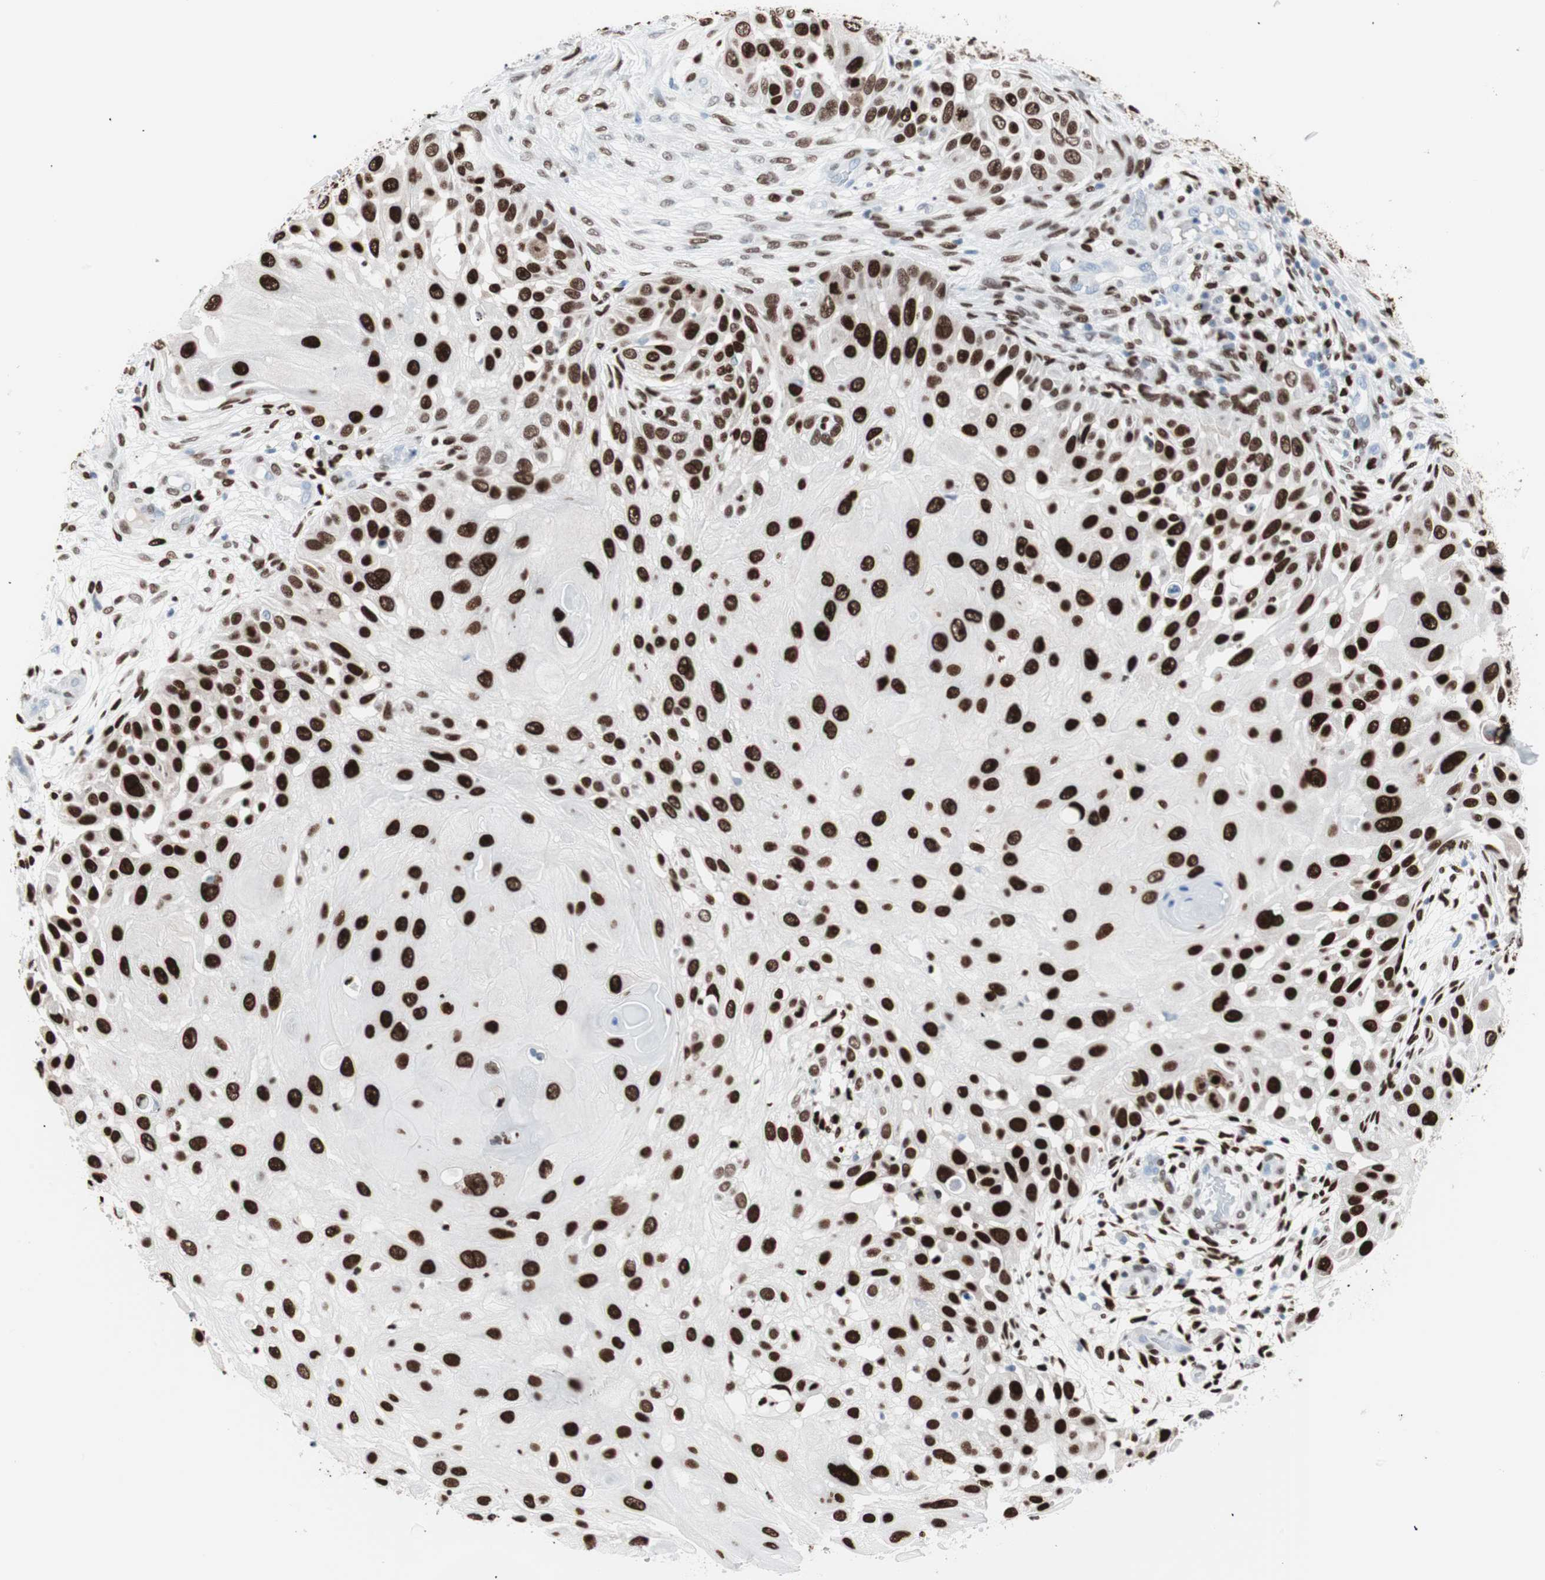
{"staining": {"intensity": "strong", "quantity": ">75%", "location": "nuclear"}, "tissue": "skin cancer", "cell_type": "Tumor cells", "image_type": "cancer", "snomed": [{"axis": "morphology", "description": "Squamous cell carcinoma, NOS"}, {"axis": "topography", "description": "Skin"}], "caption": "This photomicrograph exhibits squamous cell carcinoma (skin) stained with IHC to label a protein in brown. The nuclear of tumor cells show strong positivity for the protein. Nuclei are counter-stained blue.", "gene": "CEBPB", "patient": {"sex": "female", "age": 44}}